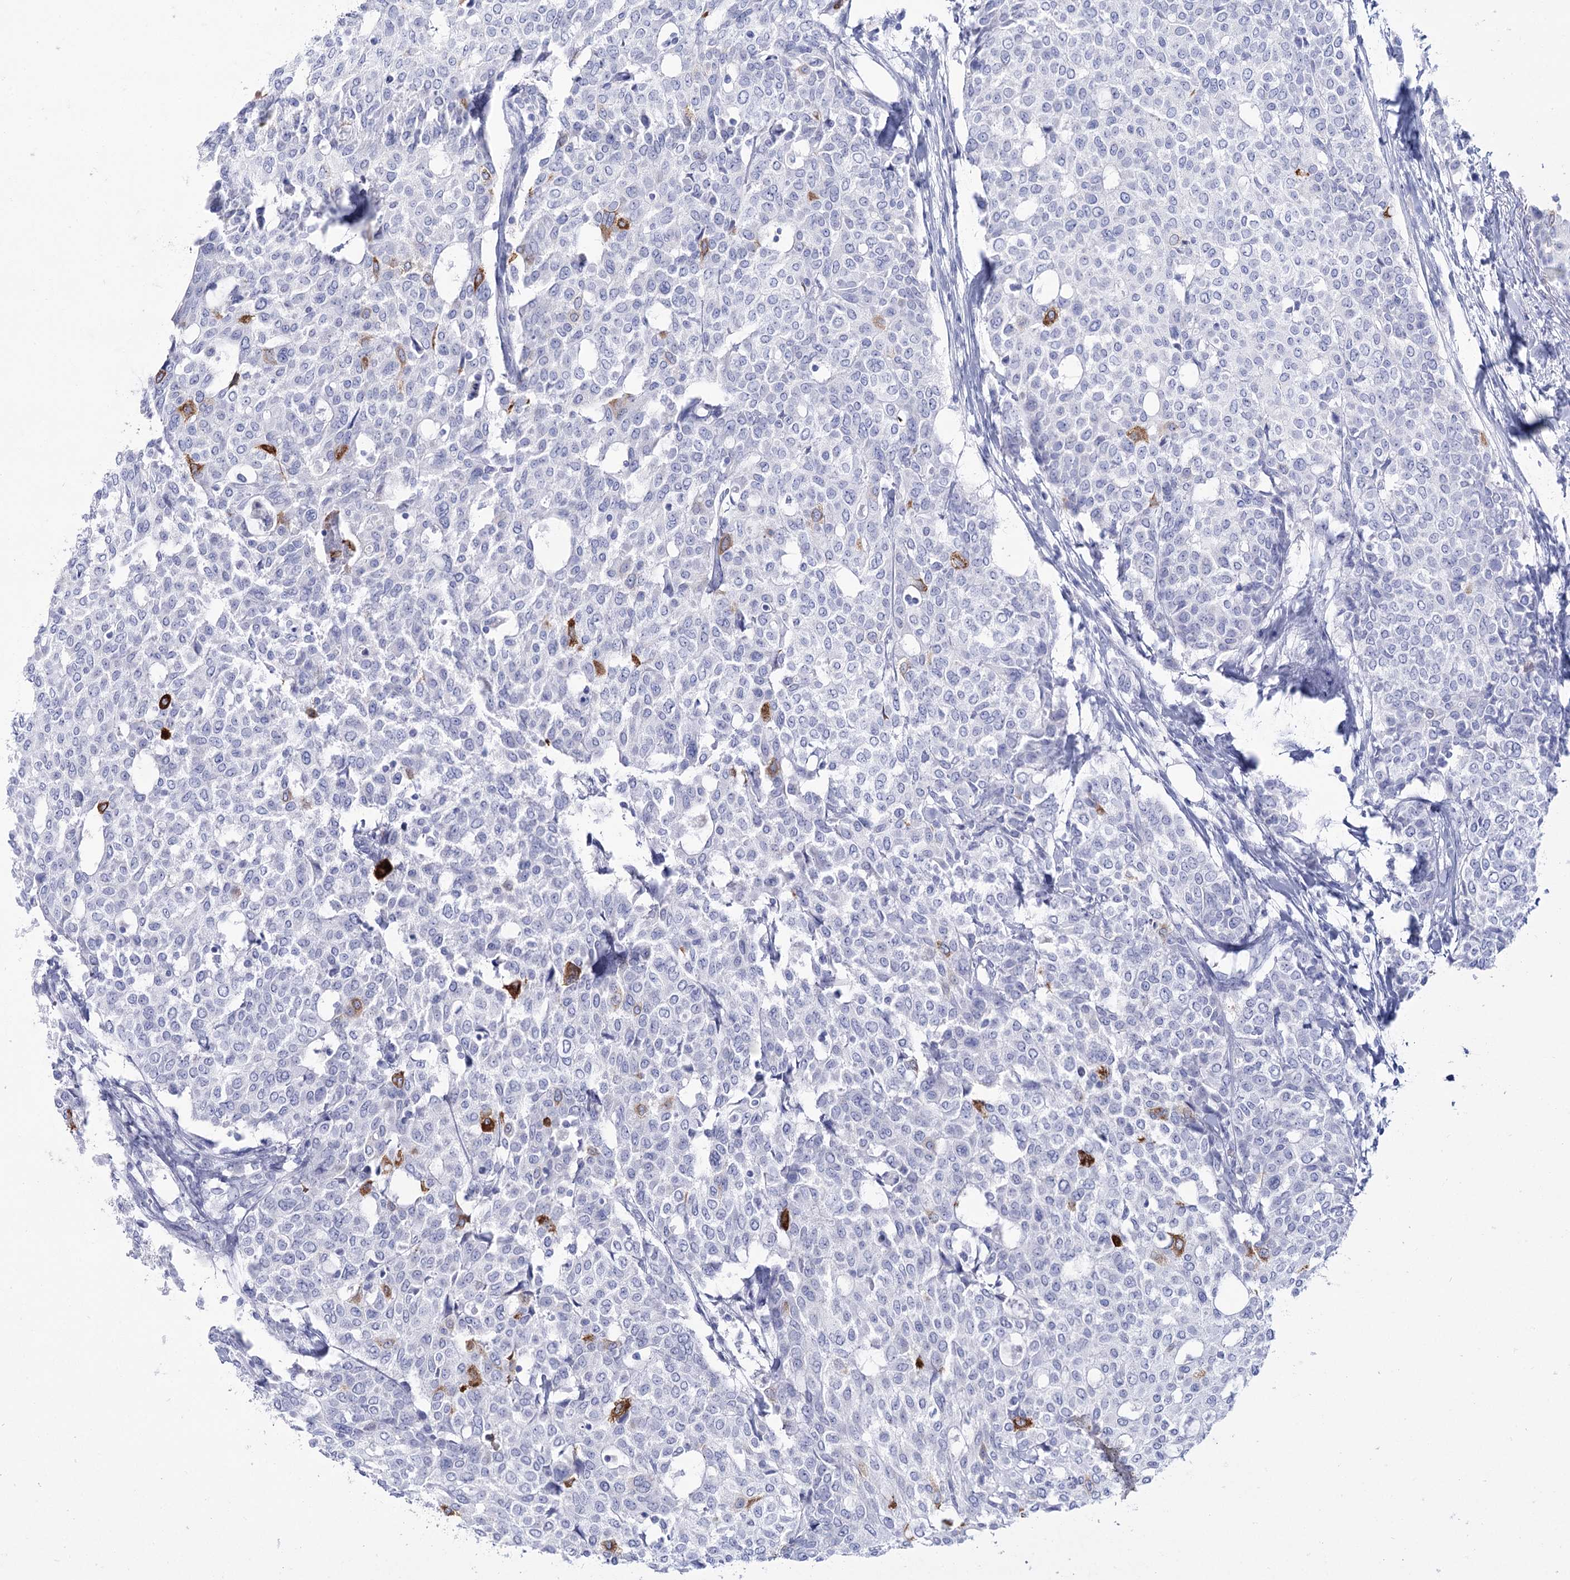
{"staining": {"intensity": "strong", "quantity": "<25%", "location": "cytoplasmic/membranous"}, "tissue": "breast cancer", "cell_type": "Tumor cells", "image_type": "cancer", "snomed": [{"axis": "morphology", "description": "Lobular carcinoma"}, {"axis": "topography", "description": "Breast"}], "caption": "A histopathology image of human breast cancer stained for a protein displays strong cytoplasmic/membranous brown staining in tumor cells. Using DAB (3,3'-diaminobenzidine) (brown) and hematoxylin (blue) stains, captured at high magnification using brightfield microscopy.", "gene": "RNF186", "patient": {"sex": "female", "age": 51}}